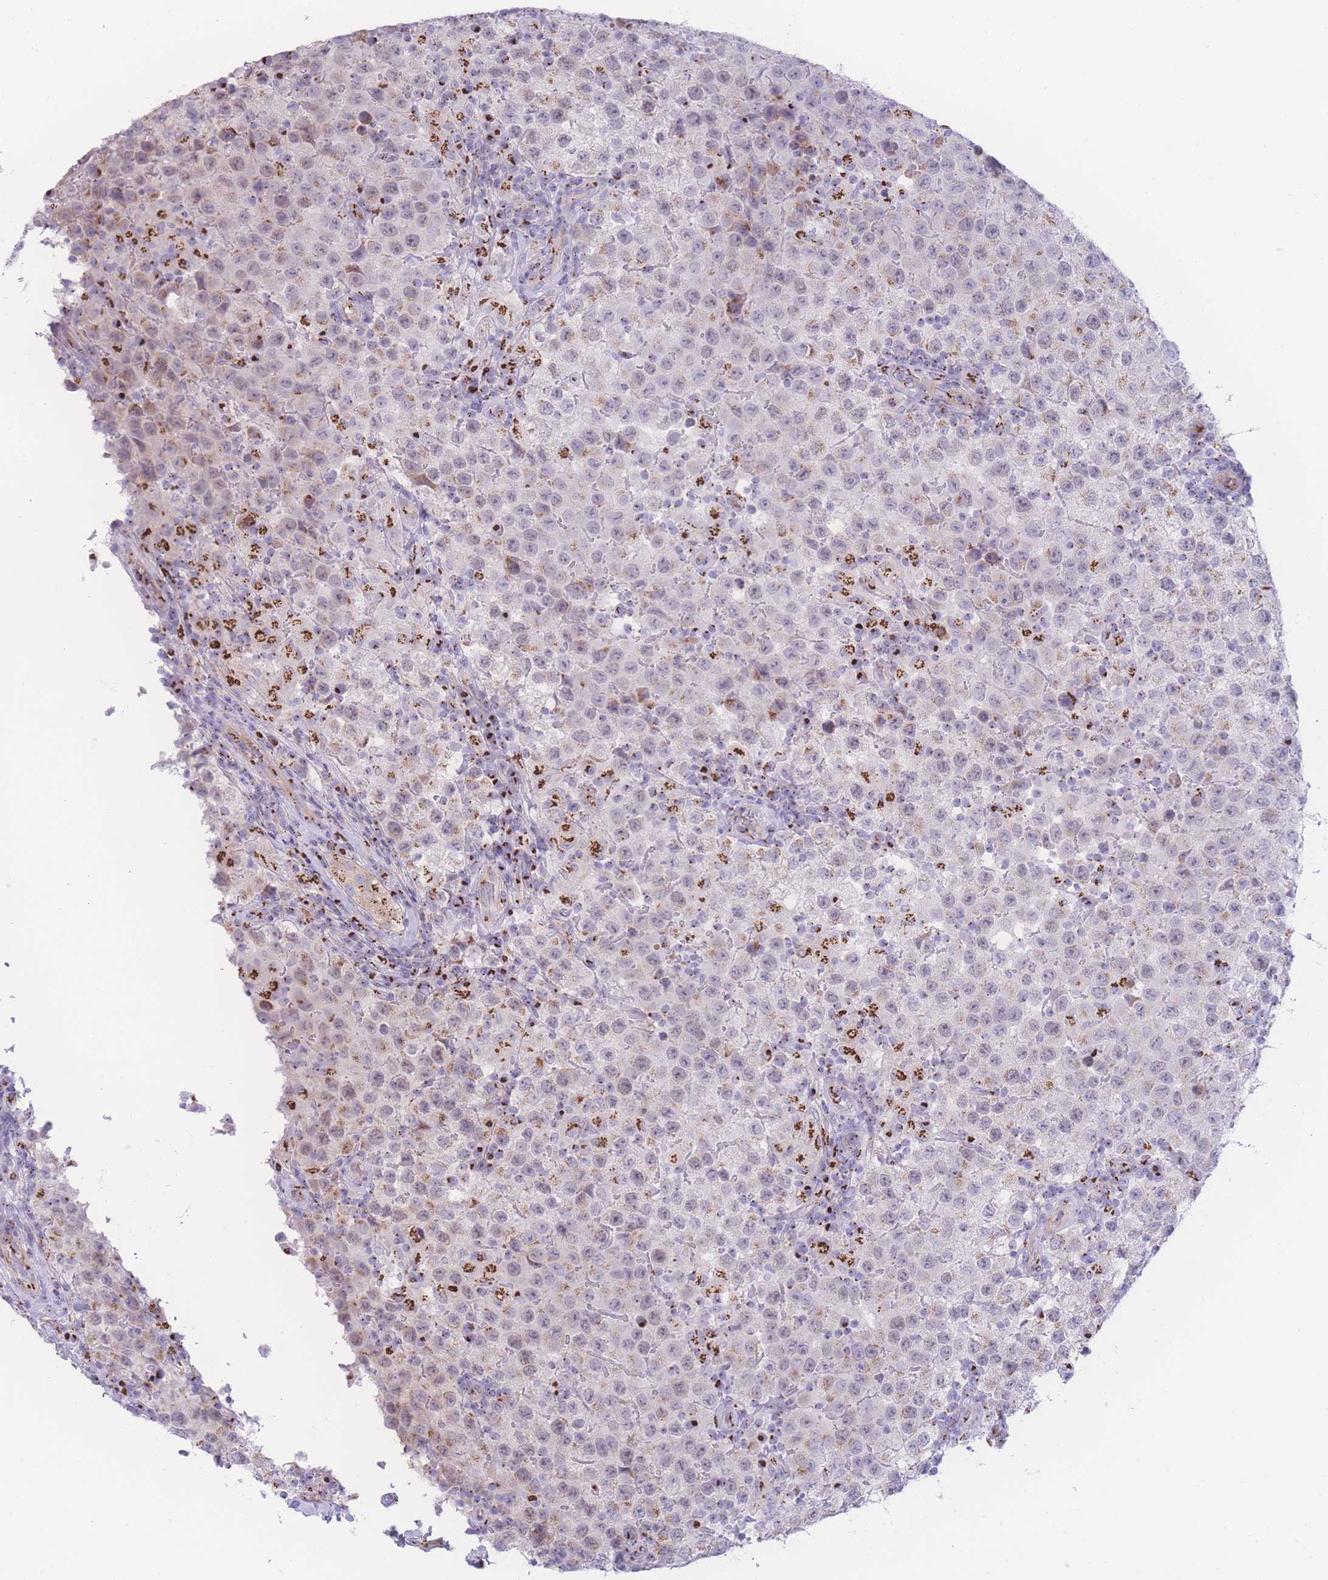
{"staining": {"intensity": "moderate", "quantity": "<25%", "location": "cytoplasmic/membranous"}, "tissue": "testis cancer", "cell_type": "Tumor cells", "image_type": "cancer", "snomed": [{"axis": "morphology", "description": "Seminoma, NOS"}, {"axis": "morphology", "description": "Carcinoma, Embryonal, NOS"}, {"axis": "topography", "description": "Testis"}], "caption": "High-power microscopy captured an immunohistochemistry (IHC) histopathology image of testis cancer, revealing moderate cytoplasmic/membranous expression in about <25% of tumor cells. Nuclei are stained in blue.", "gene": "GOLM2", "patient": {"sex": "male", "age": 41}}